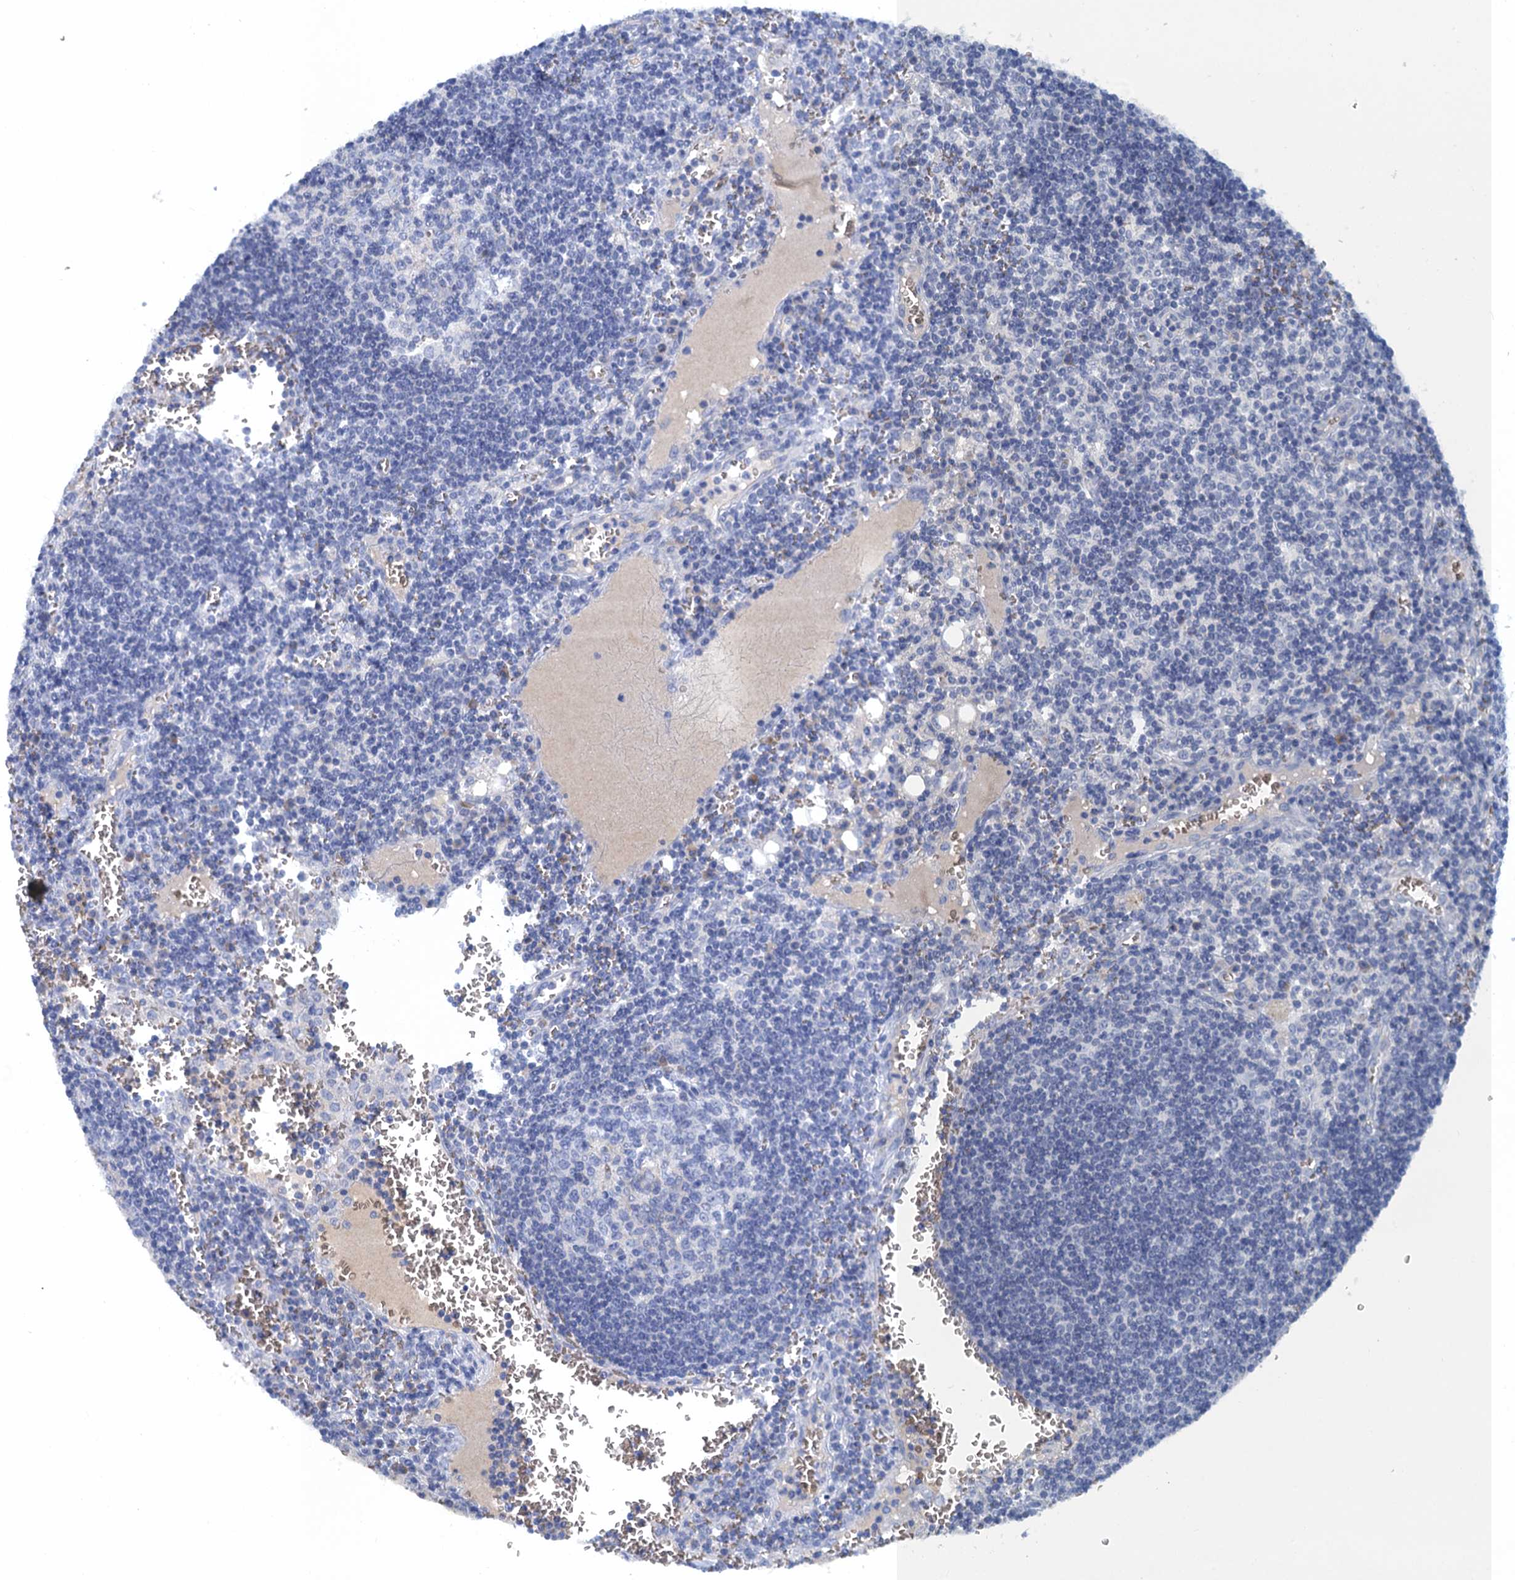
{"staining": {"intensity": "negative", "quantity": "none", "location": "none"}, "tissue": "lymph node", "cell_type": "Germinal center cells", "image_type": "normal", "snomed": [{"axis": "morphology", "description": "Normal tissue, NOS"}, {"axis": "topography", "description": "Lymph node"}], "caption": "Immunohistochemistry of normal lymph node shows no staining in germinal center cells. The staining was performed using DAB to visualize the protein expression in brown, while the nuclei were stained in blue with hematoxylin (Magnification: 20x).", "gene": "MYADML2", "patient": {"sex": "female", "age": 73}}